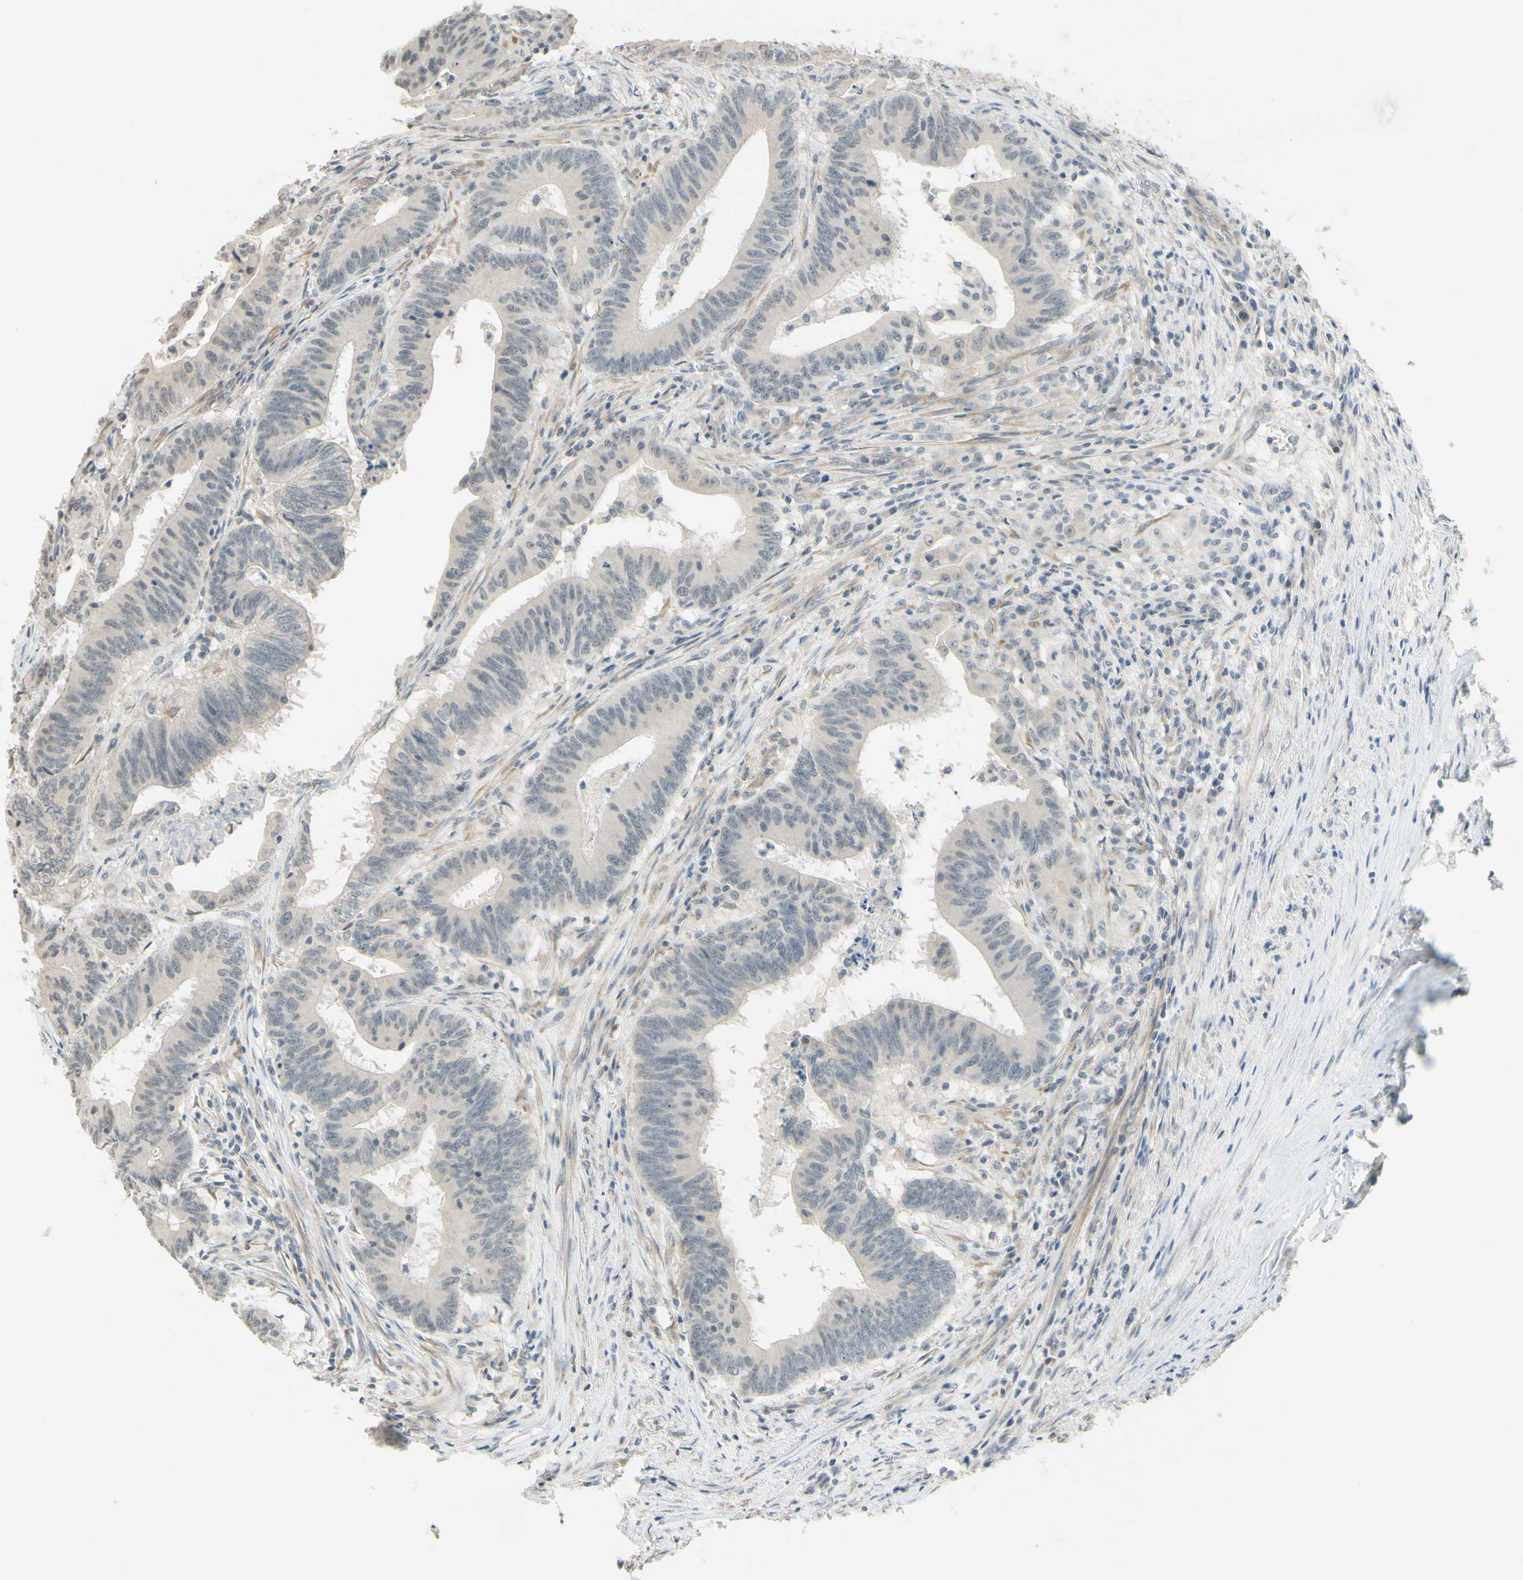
{"staining": {"intensity": "negative", "quantity": "none", "location": "none"}, "tissue": "colorectal cancer", "cell_type": "Tumor cells", "image_type": "cancer", "snomed": [{"axis": "morphology", "description": "Adenocarcinoma, NOS"}, {"axis": "topography", "description": "Colon"}], "caption": "Immunohistochemistry histopathology image of neoplastic tissue: human adenocarcinoma (colorectal) stained with DAB displays no significant protein expression in tumor cells.", "gene": "MAG", "patient": {"sex": "male", "age": 45}}